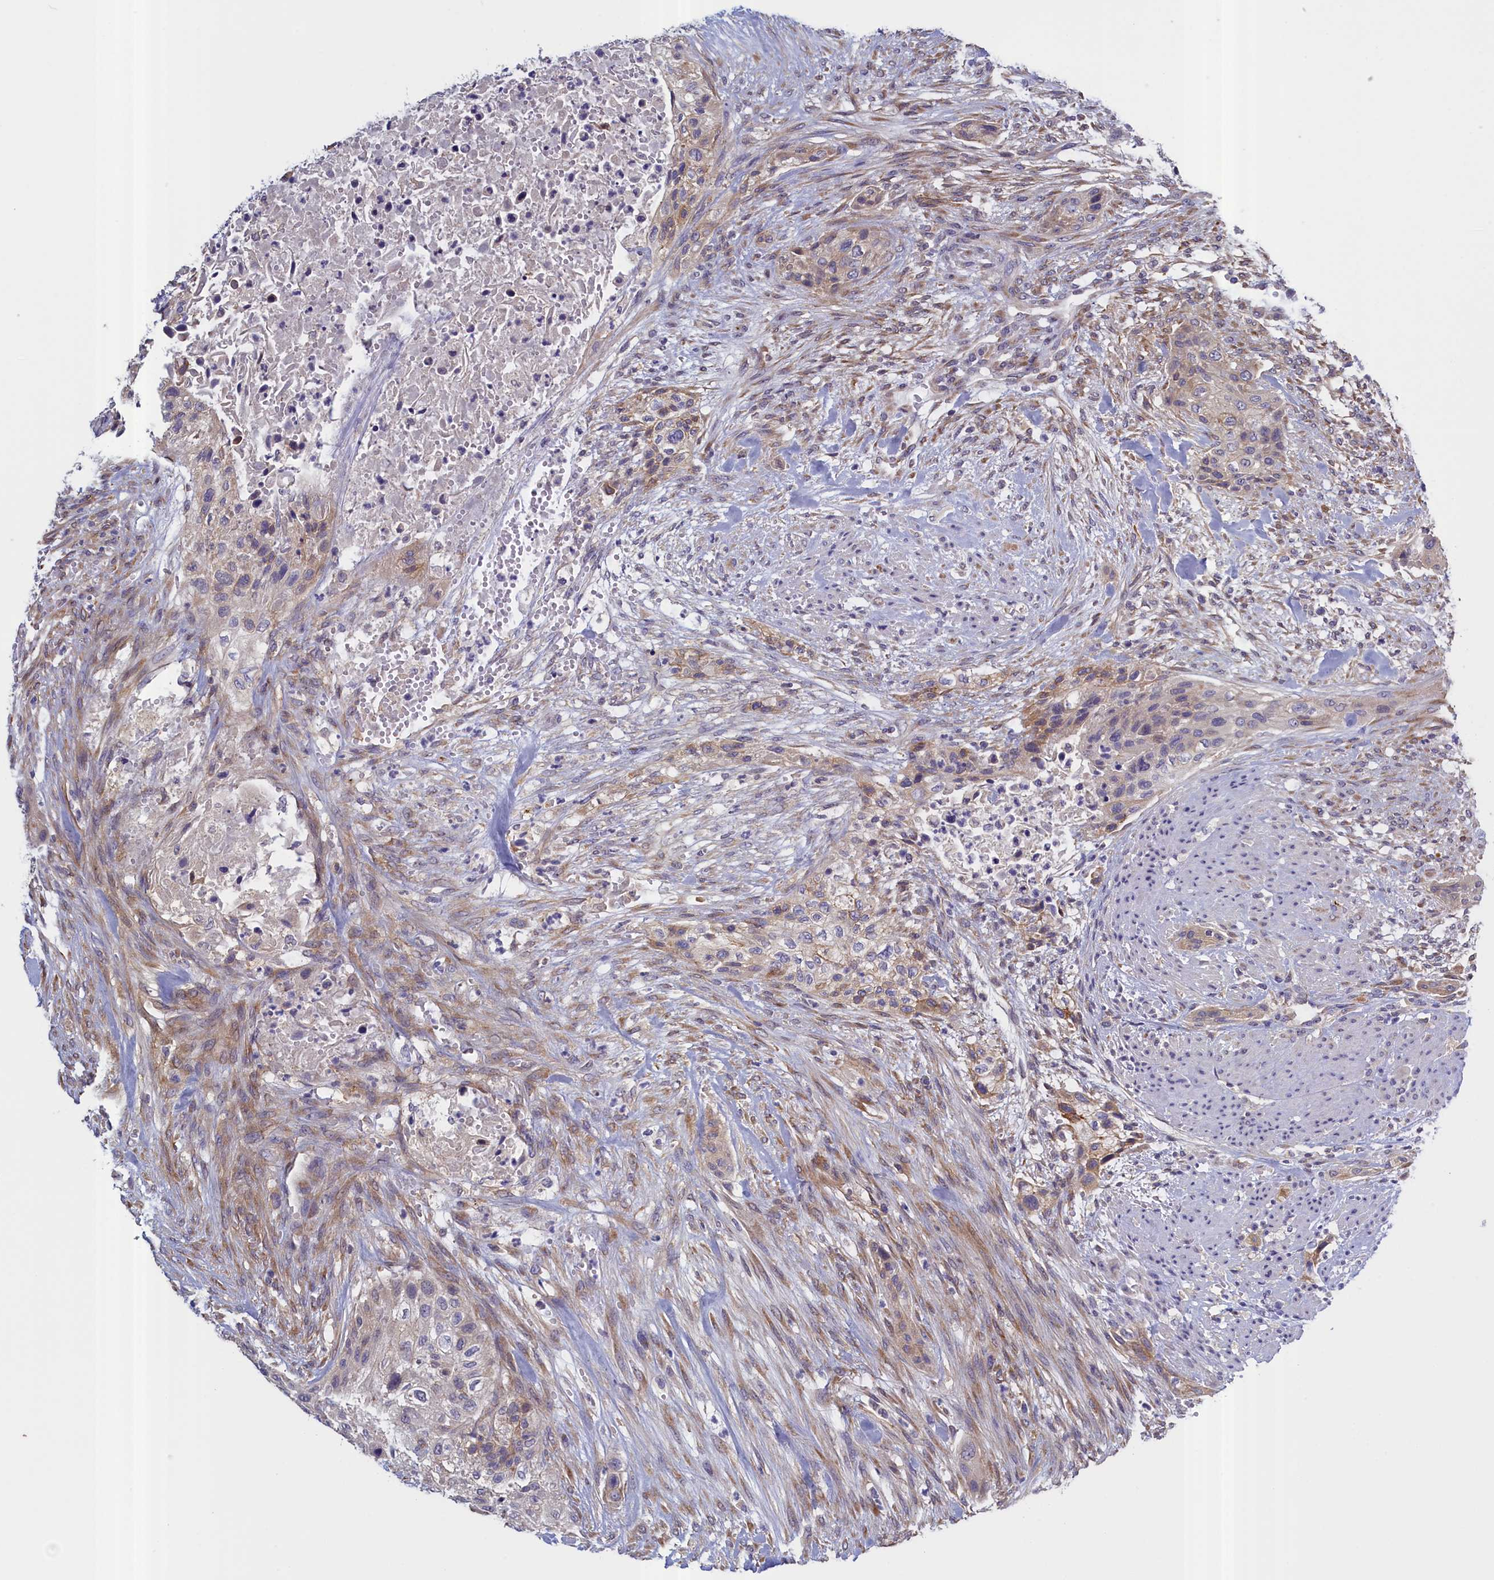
{"staining": {"intensity": "negative", "quantity": "none", "location": "none"}, "tissue": "urothelial cancer", "cell_type": "Tumor cells", "image_type": "cancer", "snomed": [{"axis": "morphology", "description": "Urothelial carcinoma, High grade"}, {"axis": "topography", "description": "Urinary bladder"}], "caption": "Immunohistochemistry (IHC) of urothelial cancer reveals no staining in tumor cells.", "gene": "COL19A1", "patient": {"sex": "male", "age": 35}}